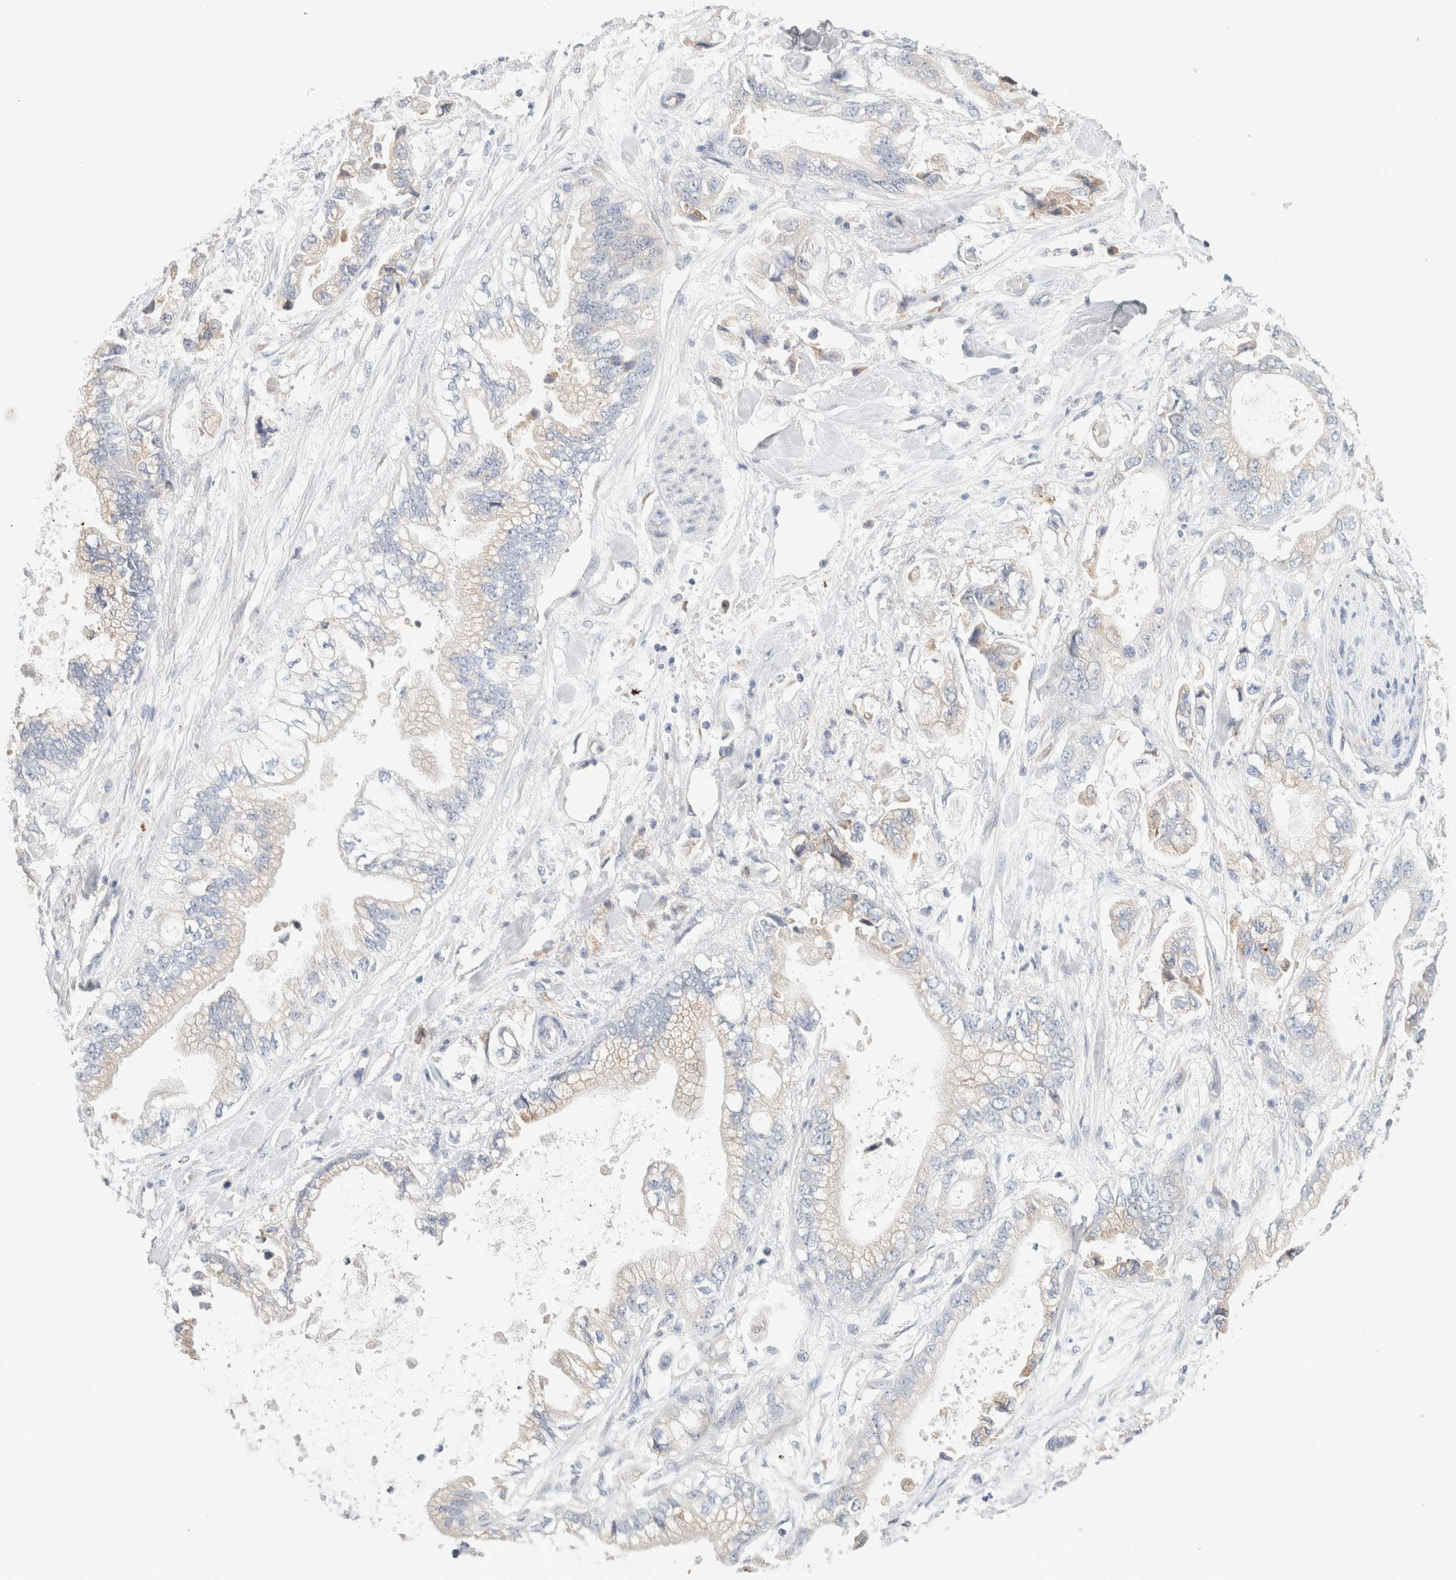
{"staining": {"intensity": "weak", "quantity": "<25%", "location": "cytoplasmic/membranous"}, "tissue": "stomach cancer", "cell_type": "Tumor cells", "image_type": "cancer", "snomed": [{"axis": "morphology", "description": "Normal tissue, NOS"}, {"axis": "morphology", "description": "Adenocarcinoma, NOS"}, {"axis": "topography", "description": "Stomach"}], "caption": "This histopathology image is of stomach cancer stained with immunohistochemistry (IHC) to label a protein in brown with the nuclei are counter-stained blue. There is no positivity in tumor cells.", "gene": "CSK", "patient": {"sex": "male", "age": 62}}